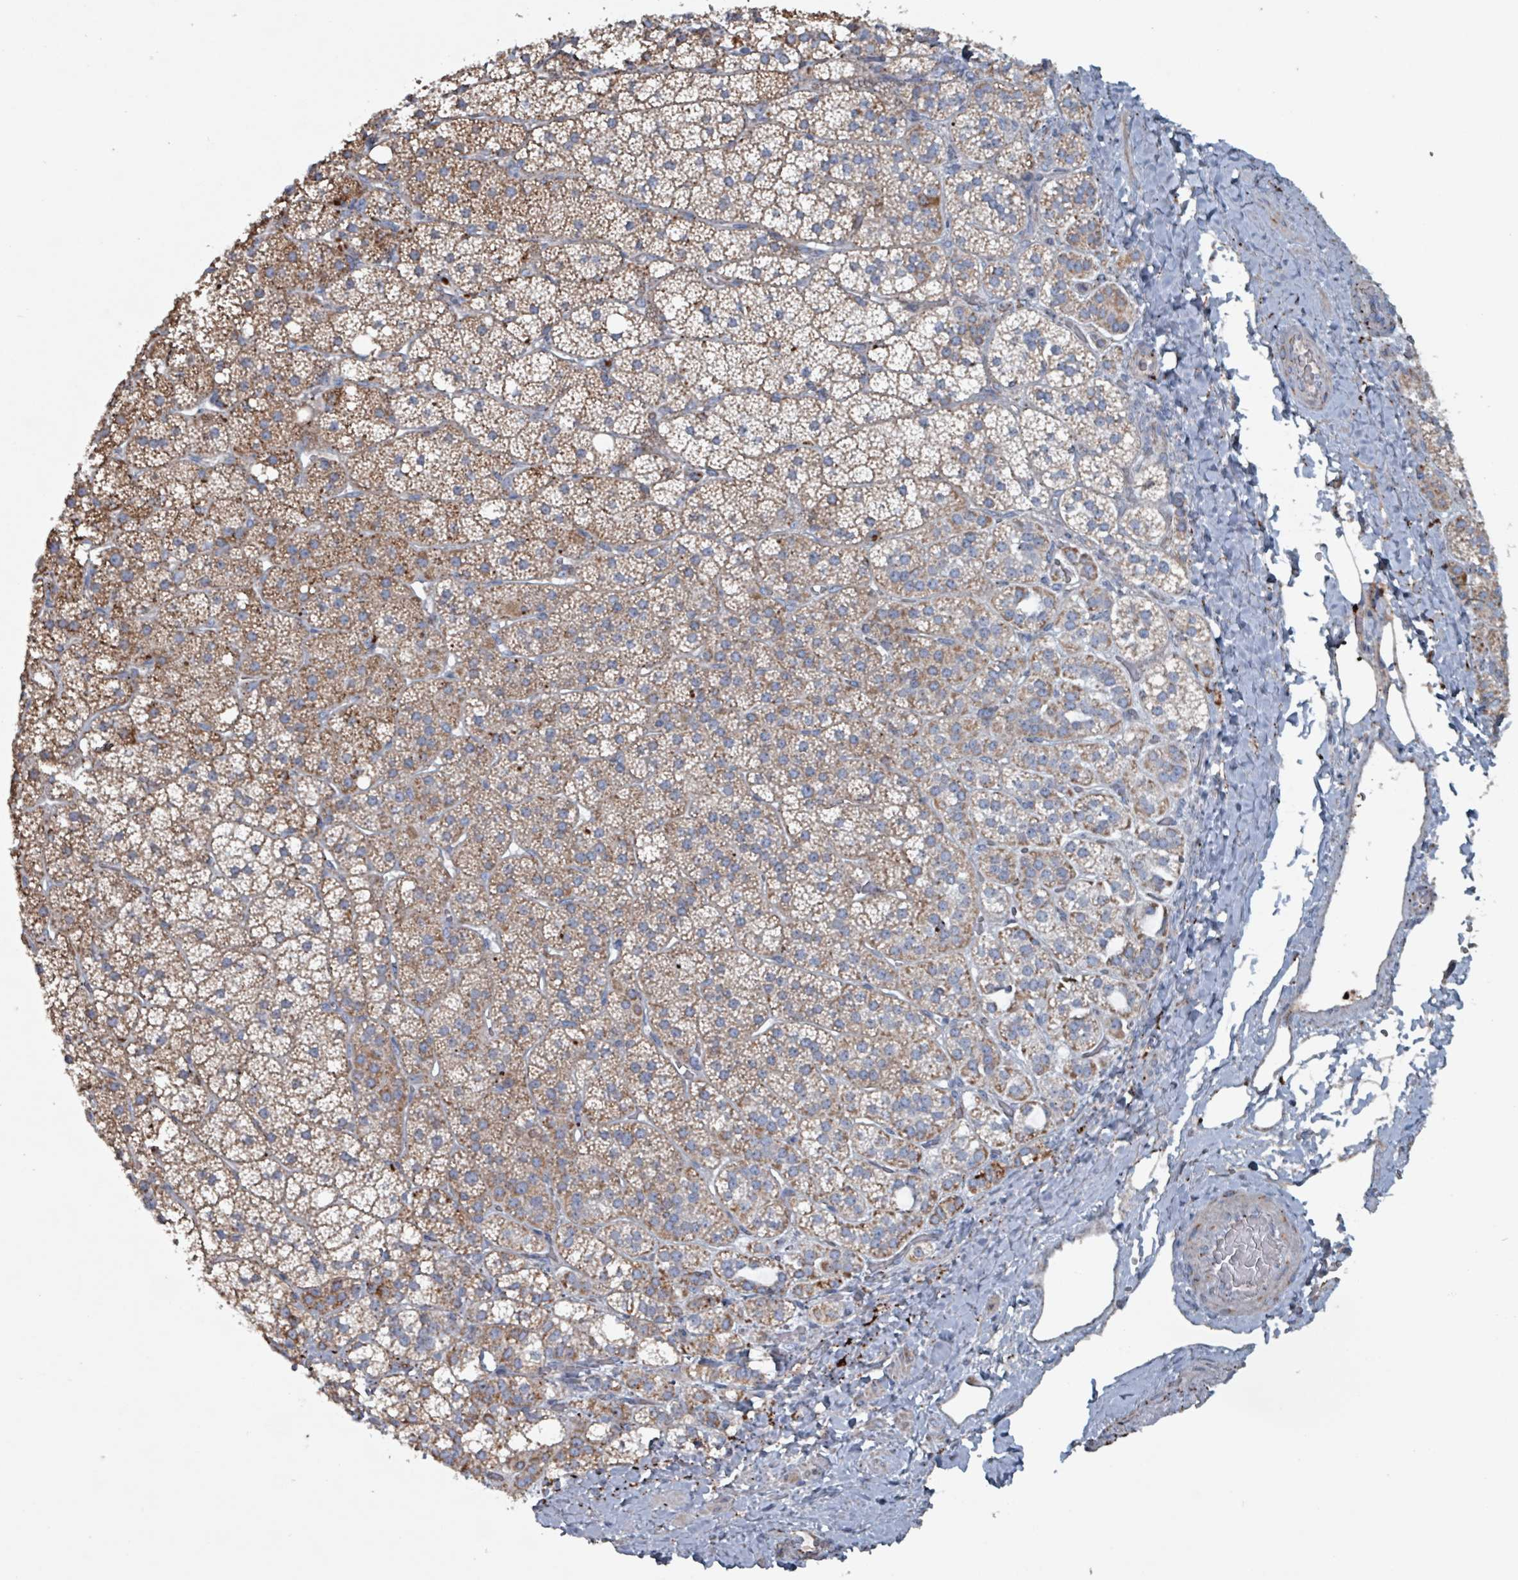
{"staining": {"intensity": "moderate", "quantity": "25%-75%", "location": "cytoplasmic/membranous"}, "tissue": "adrenal gland", "cell_type": "Glandular cells", "image_type": "normal", "snomed": [{"axis": "morphology", "description": "Normal tissue, NOS"}, {"axis": "topography", "description": "Adrenal gland"}], "caption": "Approximately 25%-75% of glandular cells in benign human adrenal gland reveal moderate cytoplasmic/membranous protein positivity as visualized by brown immunohistochemical staining.", "gene": "ABHD18", "patient": {"sex": "male", "age": 53}}